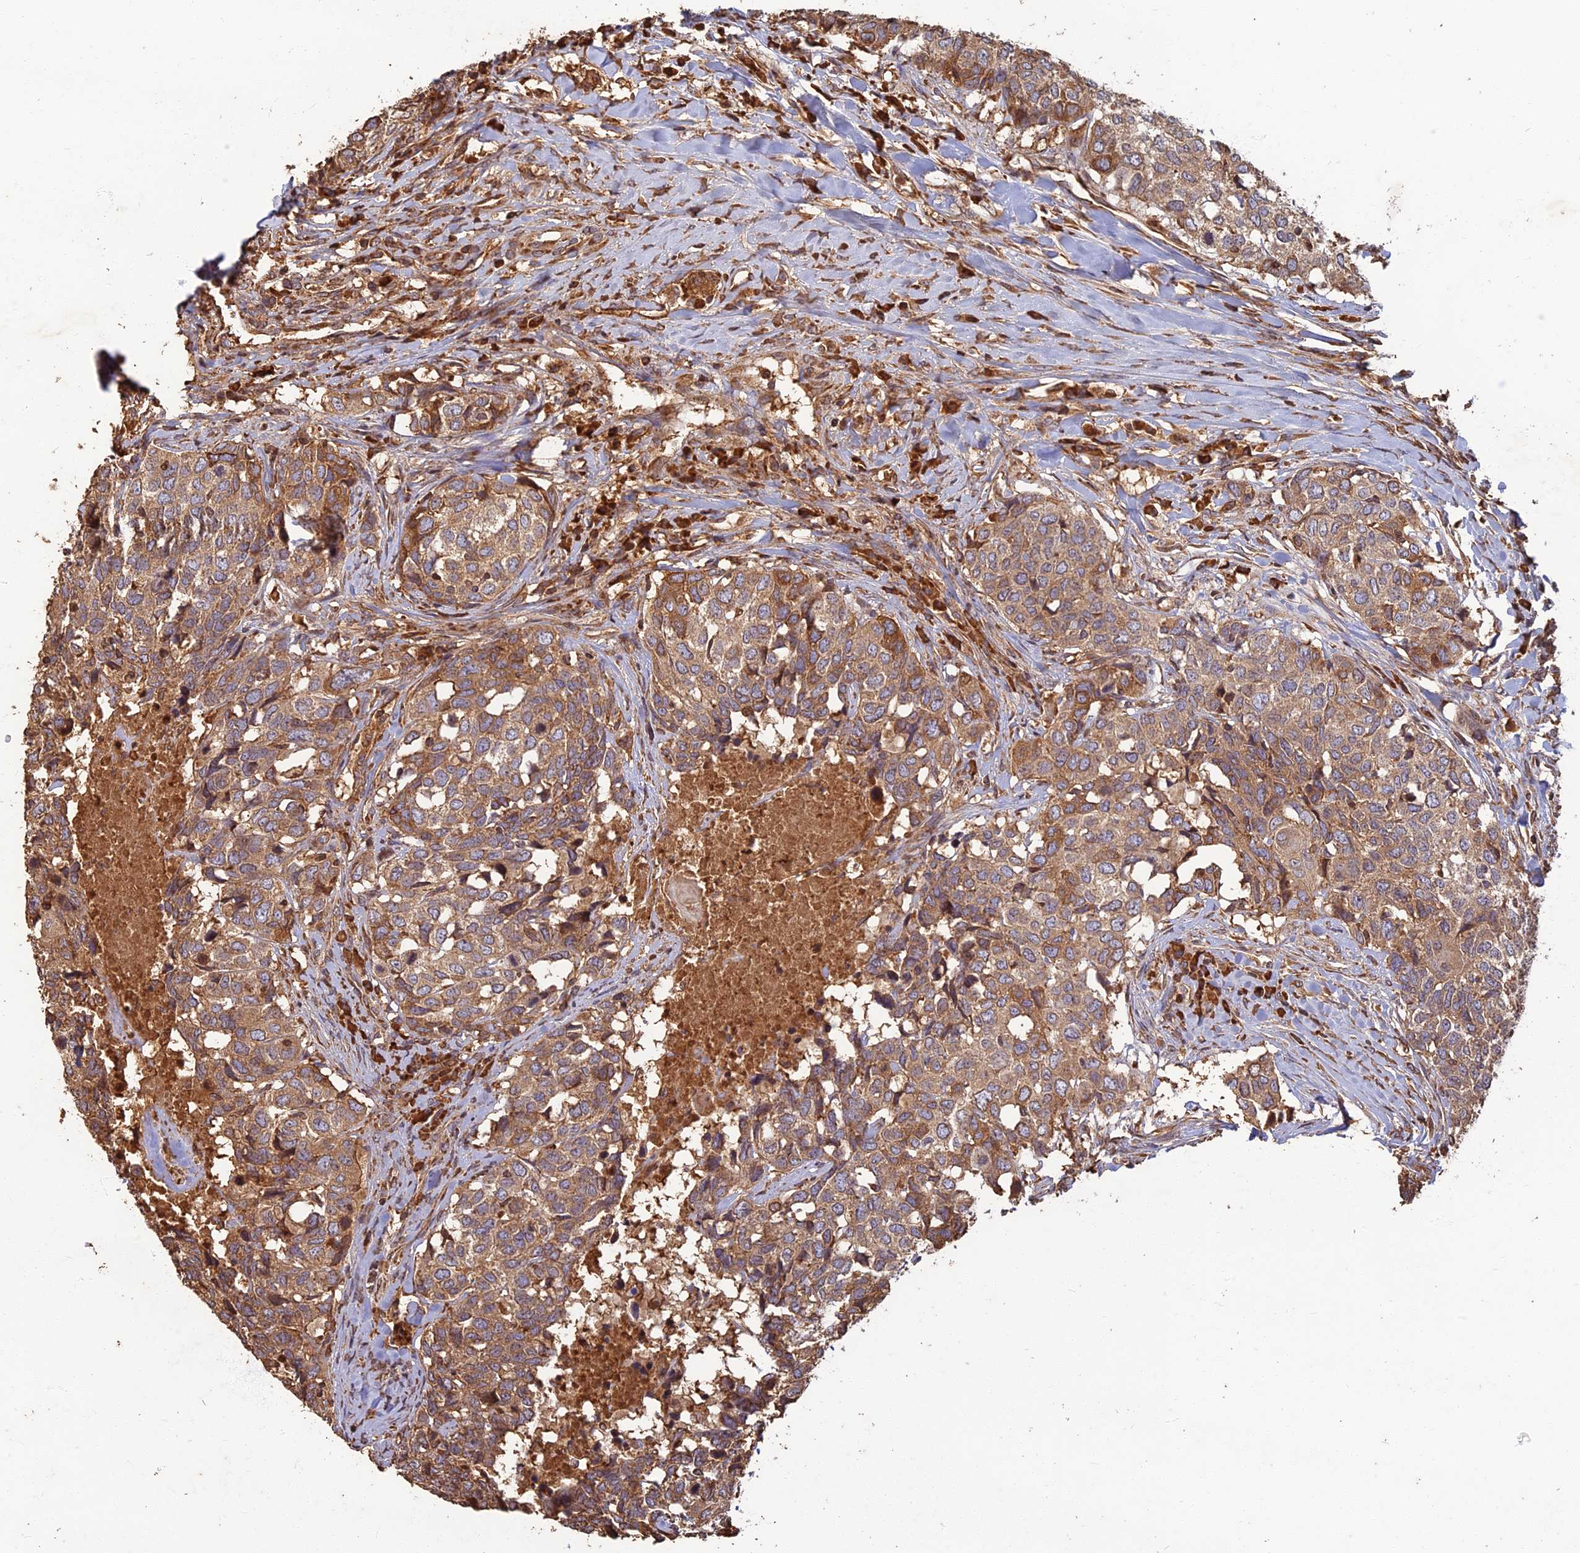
{"staining": {"intensity": "moderate", "quantity": ">75%", "location": "cytoplasmic/membranous"}, "tissue": "head and neck cancer", "cell_type": "Tumor cells", "image_type": "cancer", "snomed": [{"axis": "morphology", "description": "Squamous cell carcinoma, NOS"}, {"axis": "topography", "description": "Head-Neck"}], "caption": "An immunohistochemistry histopathology image of neoplastic tissue is shown. Protein staining in brown labels moderate cytoplasmic/membranous positivity in head and neck squamous cell carcinoma within tumor cells.", "gene": "CORO1C", "patient": {"sex": "male", "age": 66}}